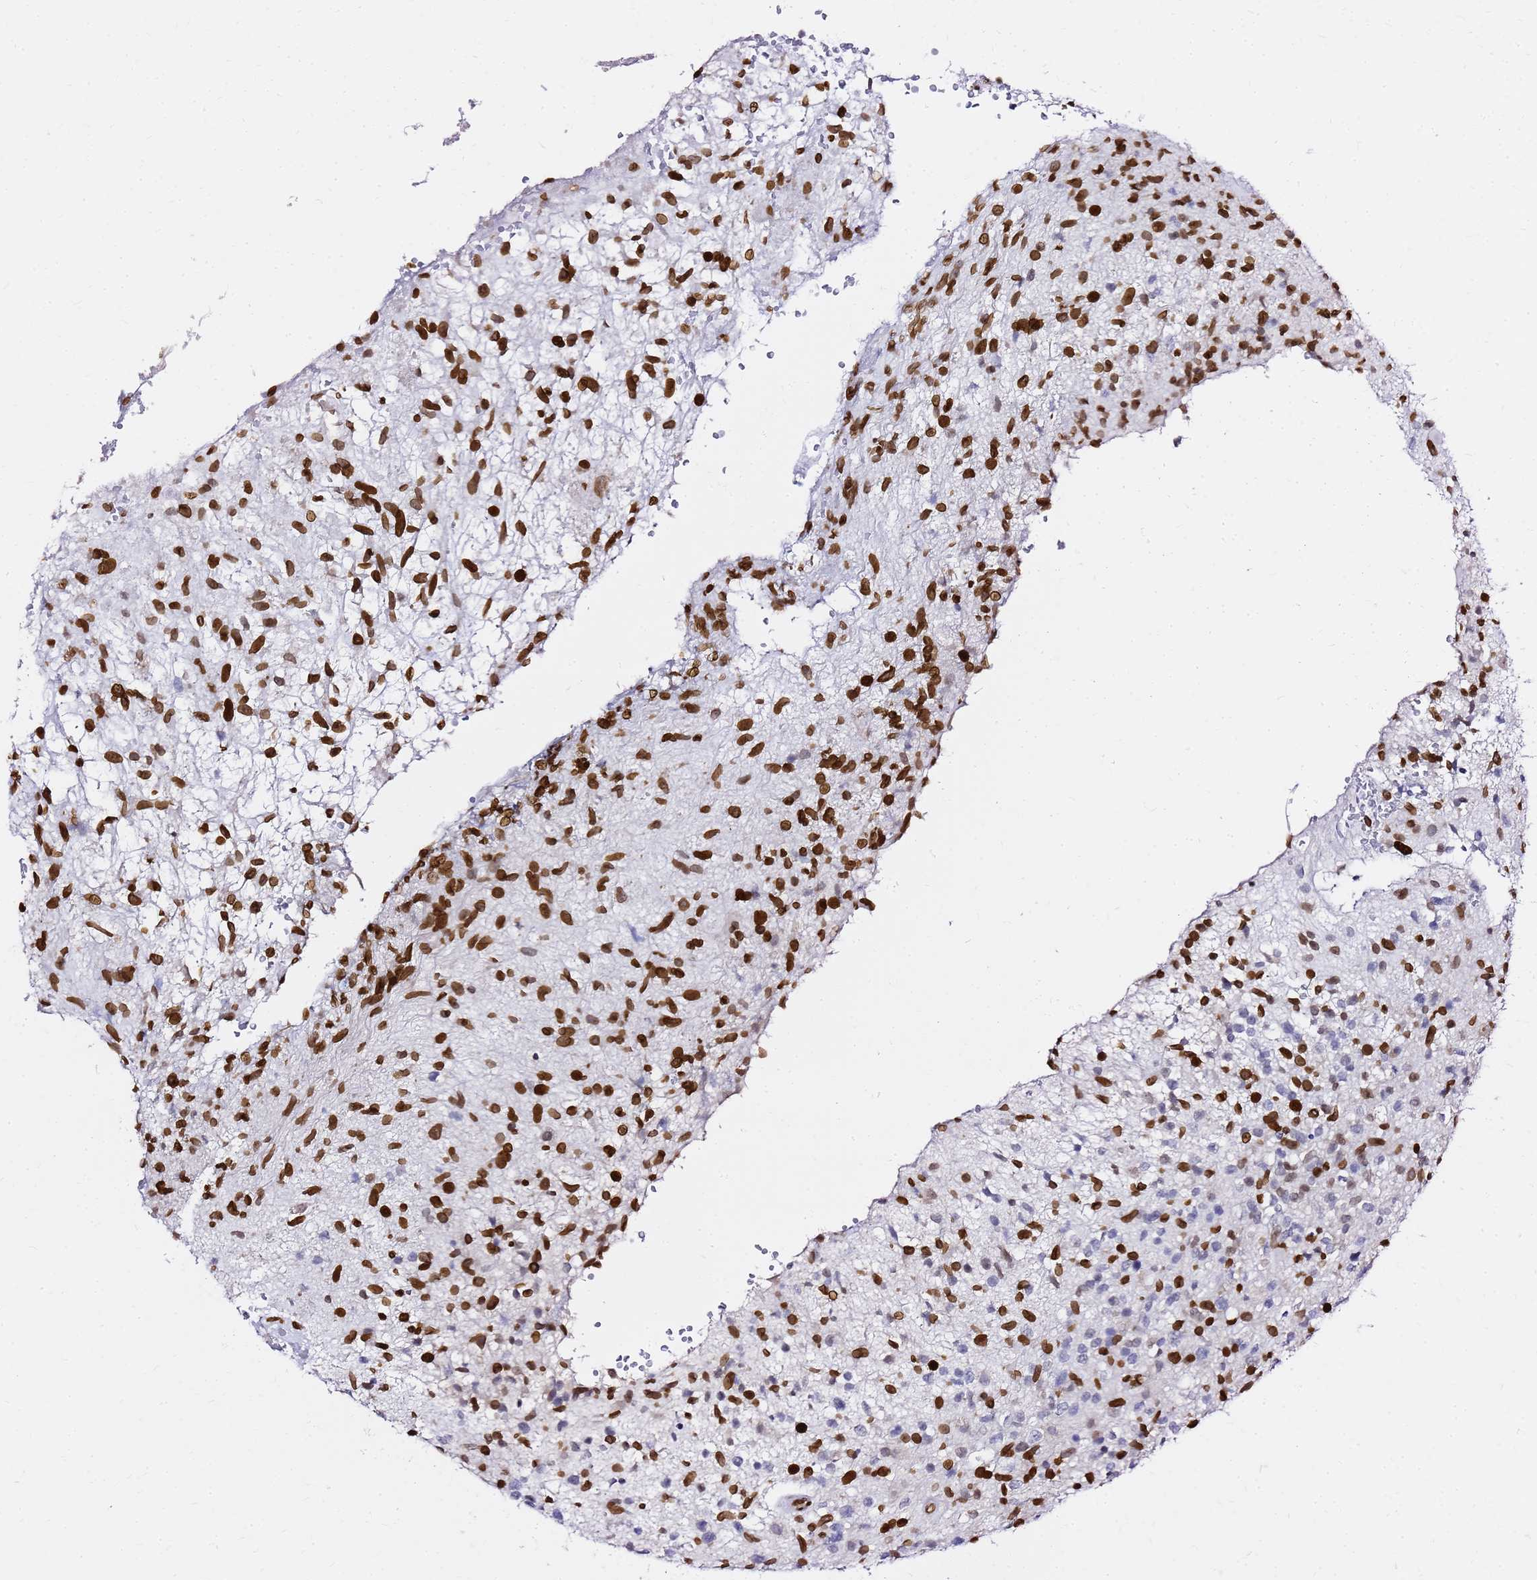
{"staining": {"intensity": "strong", "quantity": "25%-75%", "location": "nuclear"}, "tissue": "glioma", "cell_type": "Tumor cells", "image_type": "cancer", "snomed": [{"axis": "morphology", "description": "Glioma, malignant, High grade"}, {"axis": "topography", "description": "Brain"}], "caption": "Tumor cells show high levels of strong nuclear expression in about 25%-75% of cells in glioma.", "gene": "C6orf141", "patient": {"sex": "male", "age": 56}}